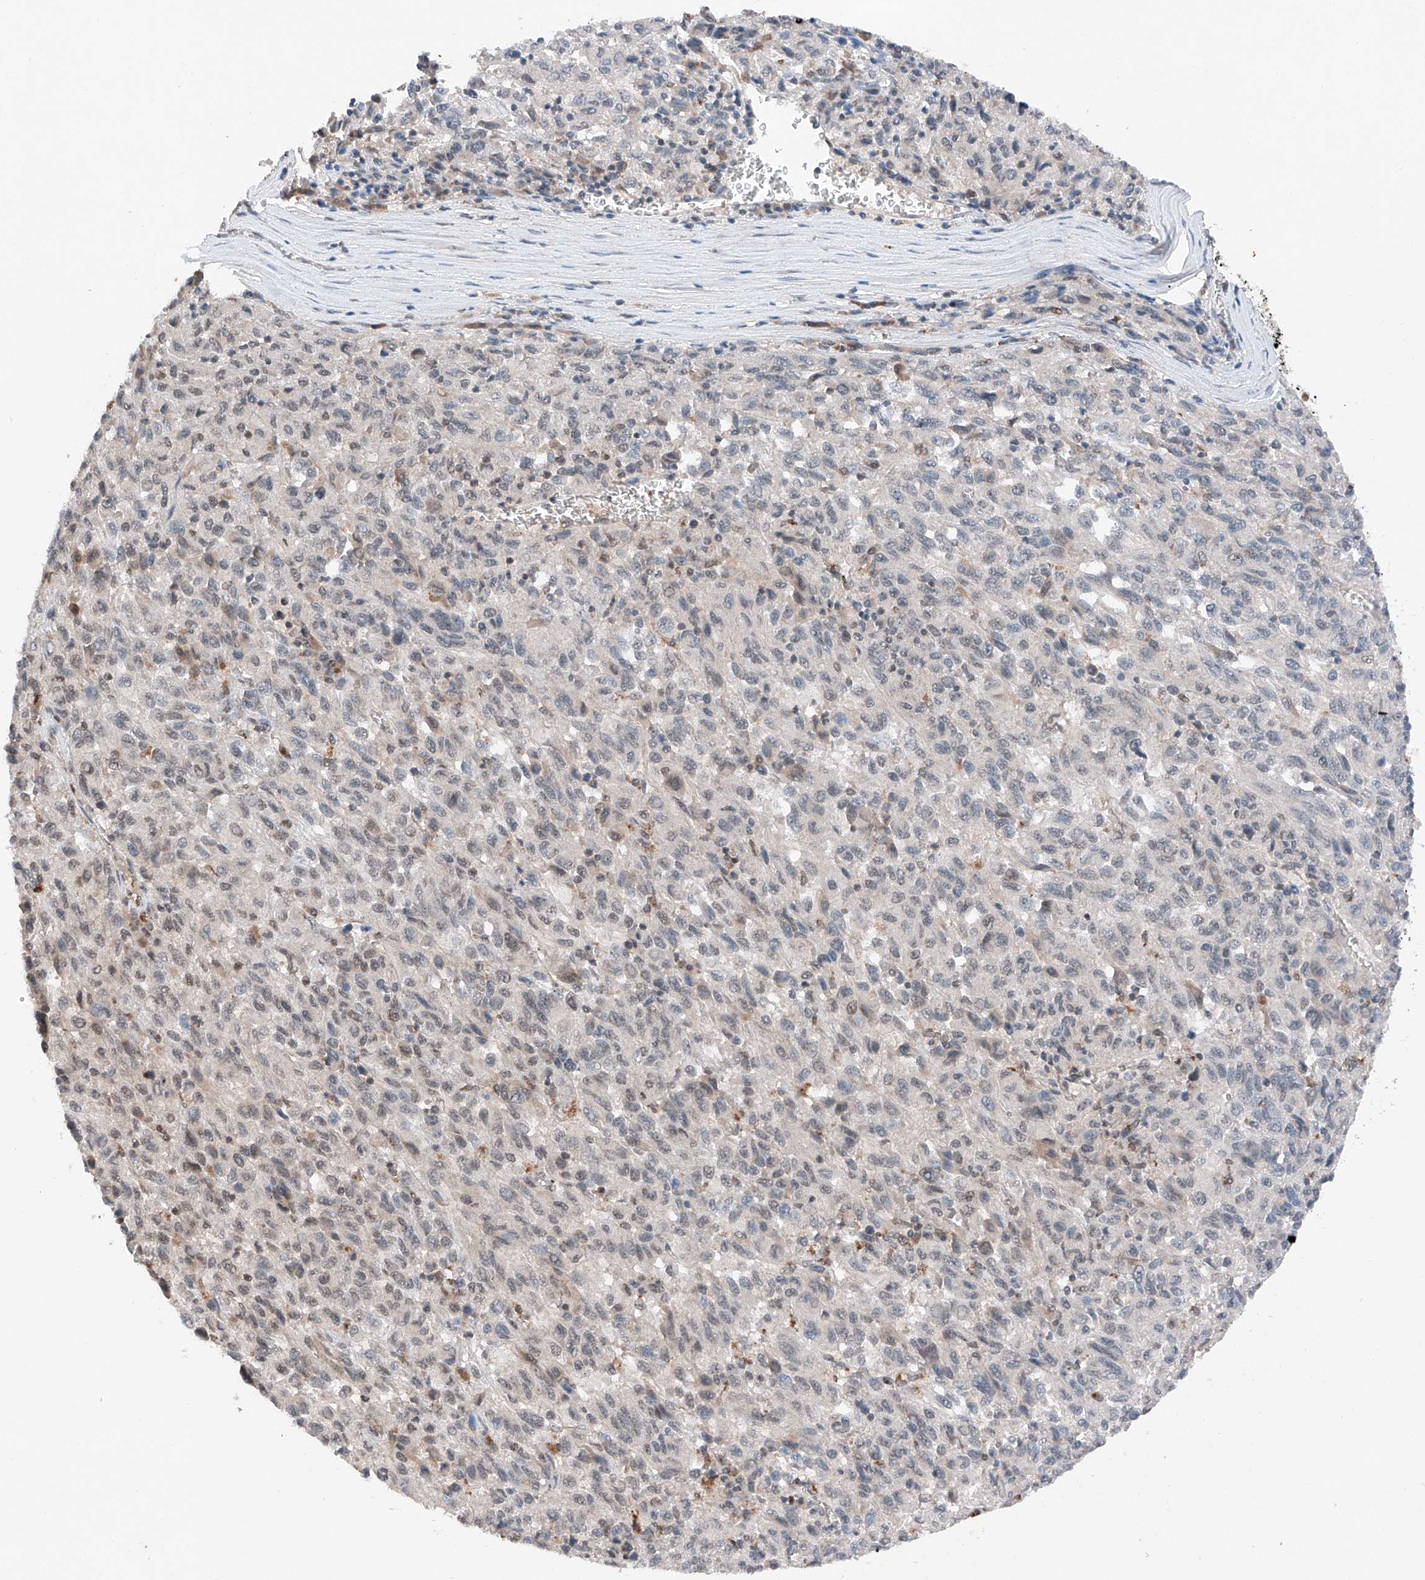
{"staining": {"intensity": "negative", "quantity": "none", "location": "none"}, "tissue": "melanoma", "cell_type": "Tumor cells", "image_type": "cancer", "snomed": [{"axis": "morphology", "description": "Malignant melanoma, Metastatic site"}, {"axis": "topography", "description": "Lung"}], "caption": "Human malignant melanoma (metastatic site) stained for a protein using IHC demonstrates no positivity in tumor cells.", "gene": "TBX4", "patient": {"sex": "male", "age": 64}}